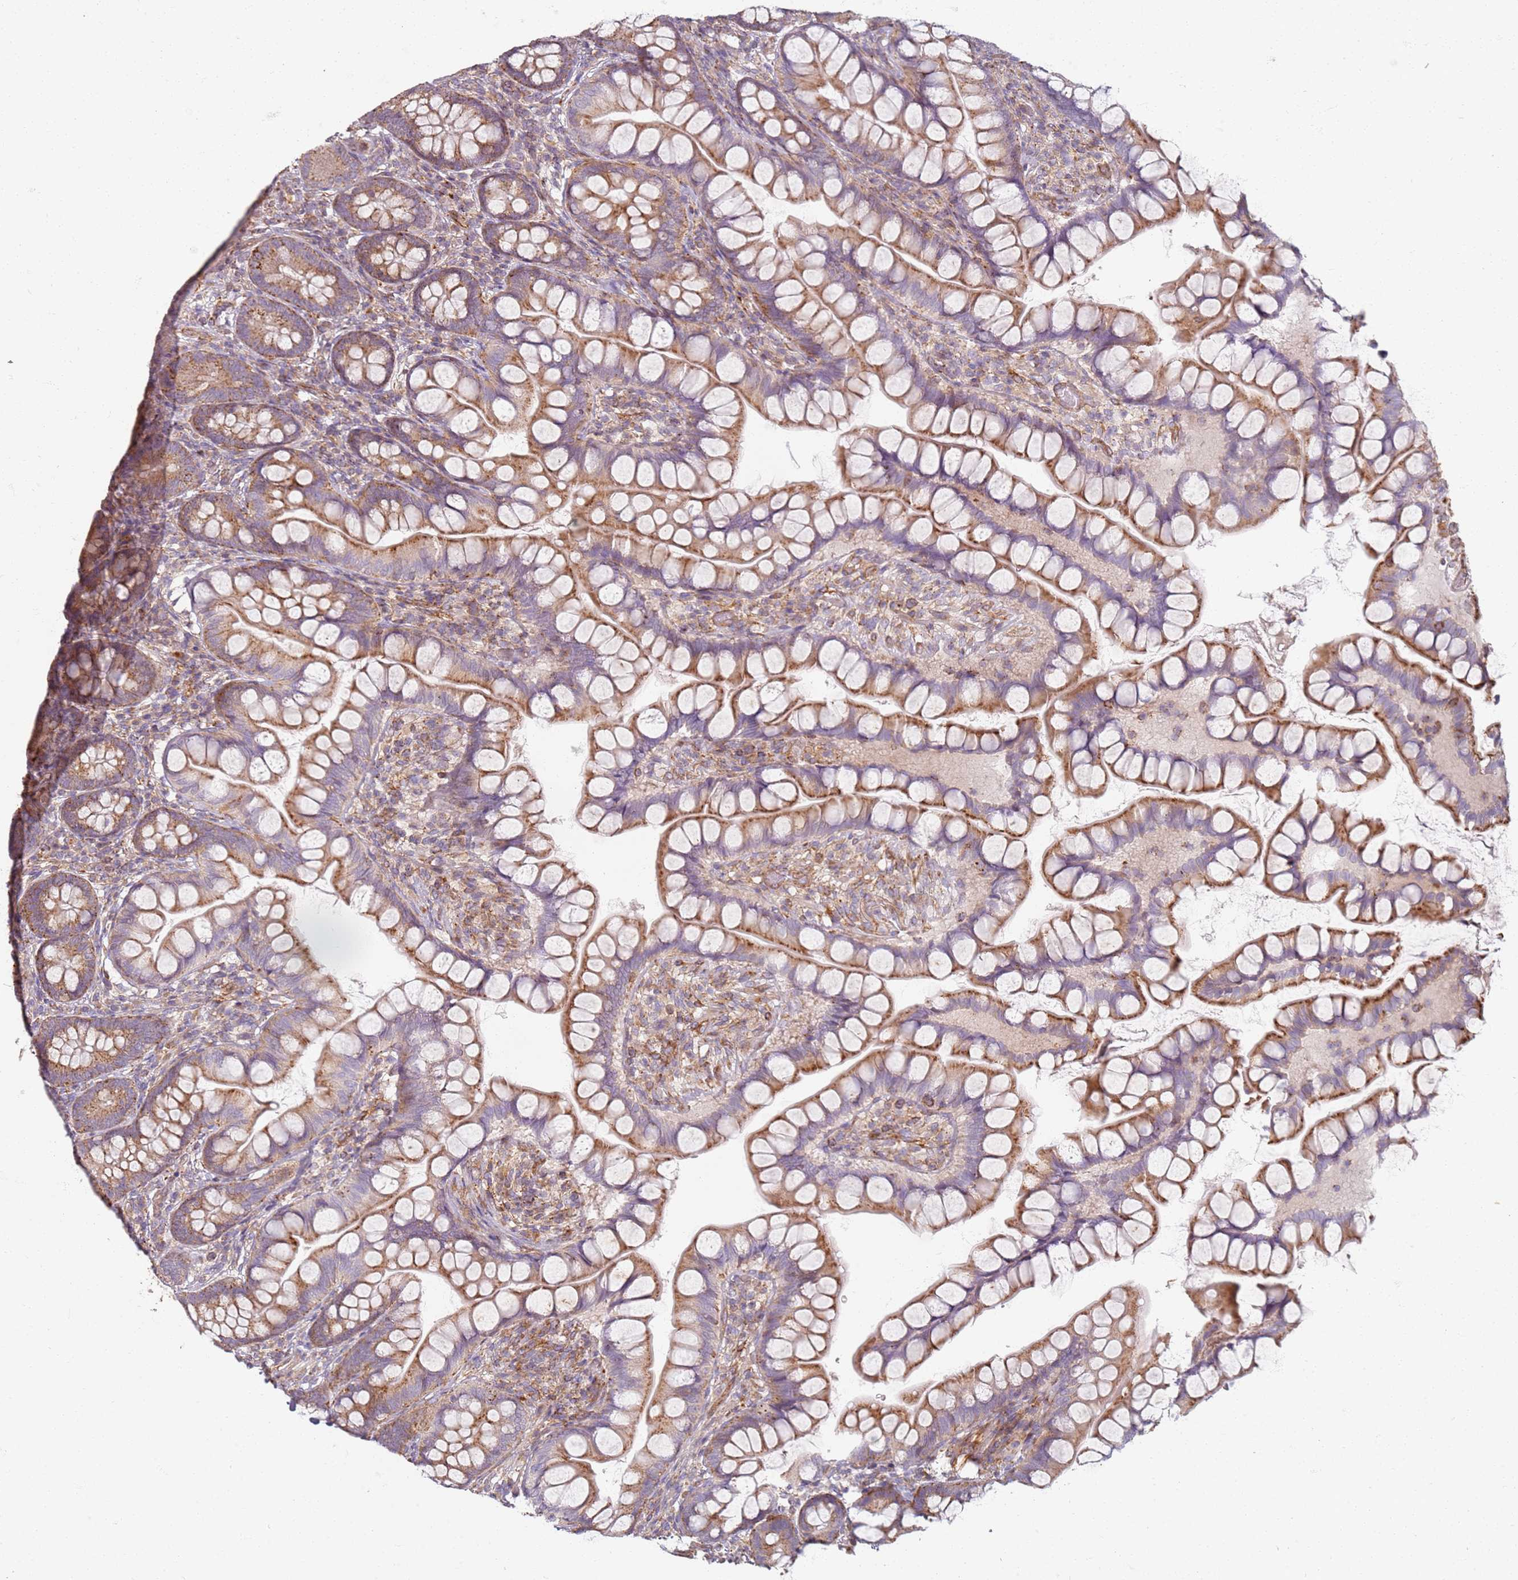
{"staining": {"intensity": "moderate", "quantity": ">75%", "location": "cytoplasmic/membranous"}, "tissue": "small intestine", "cell_type": "Glandular cells", "image_type": "normal", "snomed": [{"axis": "morphology", "description": "Normal tissue, NOS"}, {"axis": "topography", "description": "Small intestine"}], "caption": "Immunohistochemistry (IHC) (DAB (3,3'-diaminobenzidine)) staining of normal human small intestine demonstrates moderate cytoplasmic/membranous protein expression in approximately >75% of glandular cells.", "gene": "PROKR2", "patient": {"sex": "male", "age": 70}}